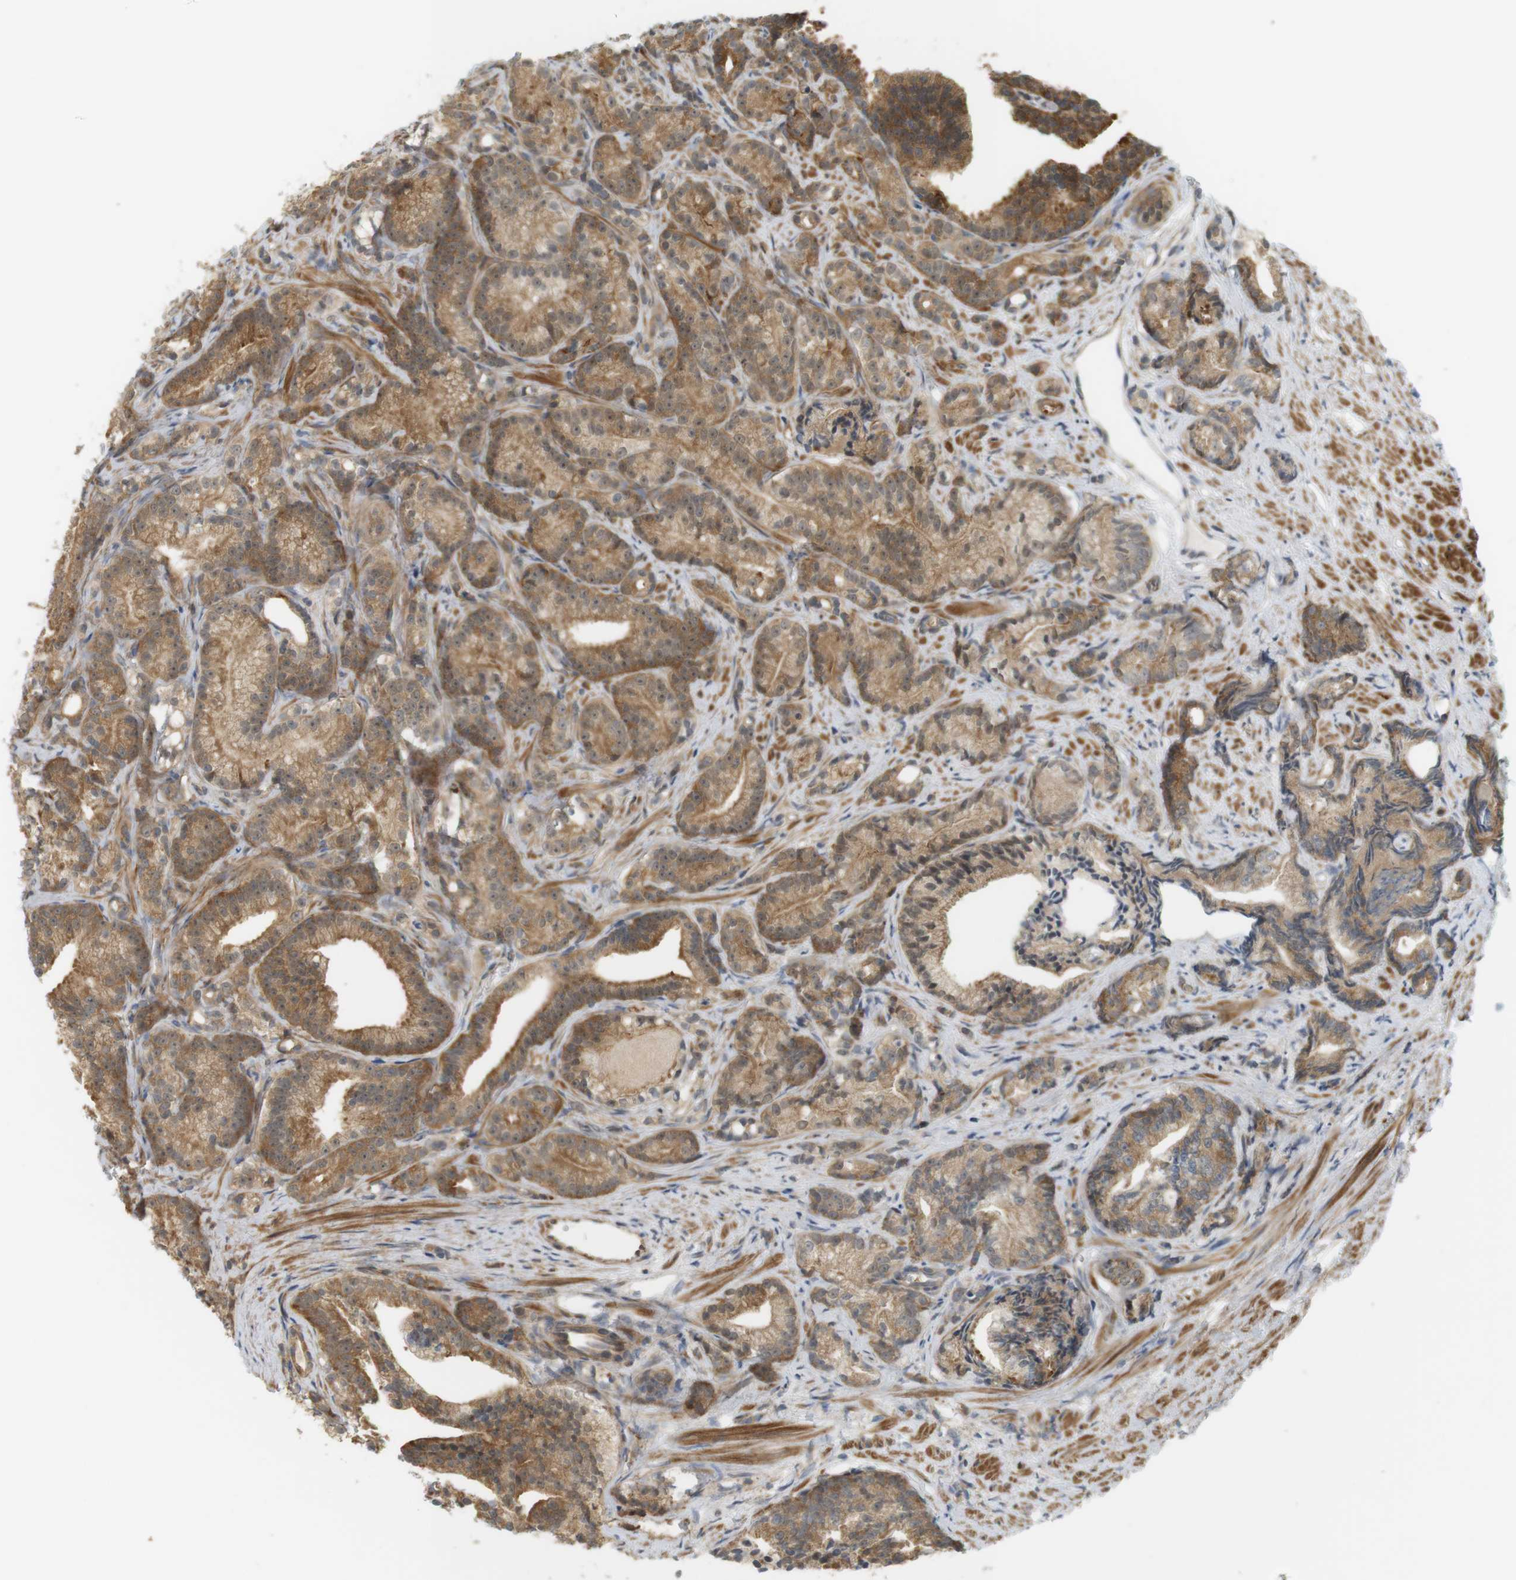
{"staining": {"intensity": "moderate", "quantity": ">75%", "location": "cytoplasmic/membranous,nuclear"}, "tissue": "prostate cancer", "cell_type": "Tumor cells", "image_type": "cancer", "snomed": [{"axis": "morphology", "description": "Adenocarcinoma, Low grade"}, {"axis": "topography", "description": "Prostate"}], "caption": "Prostate low-grade adenocarcinoma was stained to show a protein in brown. There is medium levels of moderate cytoplasmic/membranous and nuclear expression in approximately >75% of tumor cells.", "gene": "PA2G4", "patient": {"sex": "male", "age": 89}}